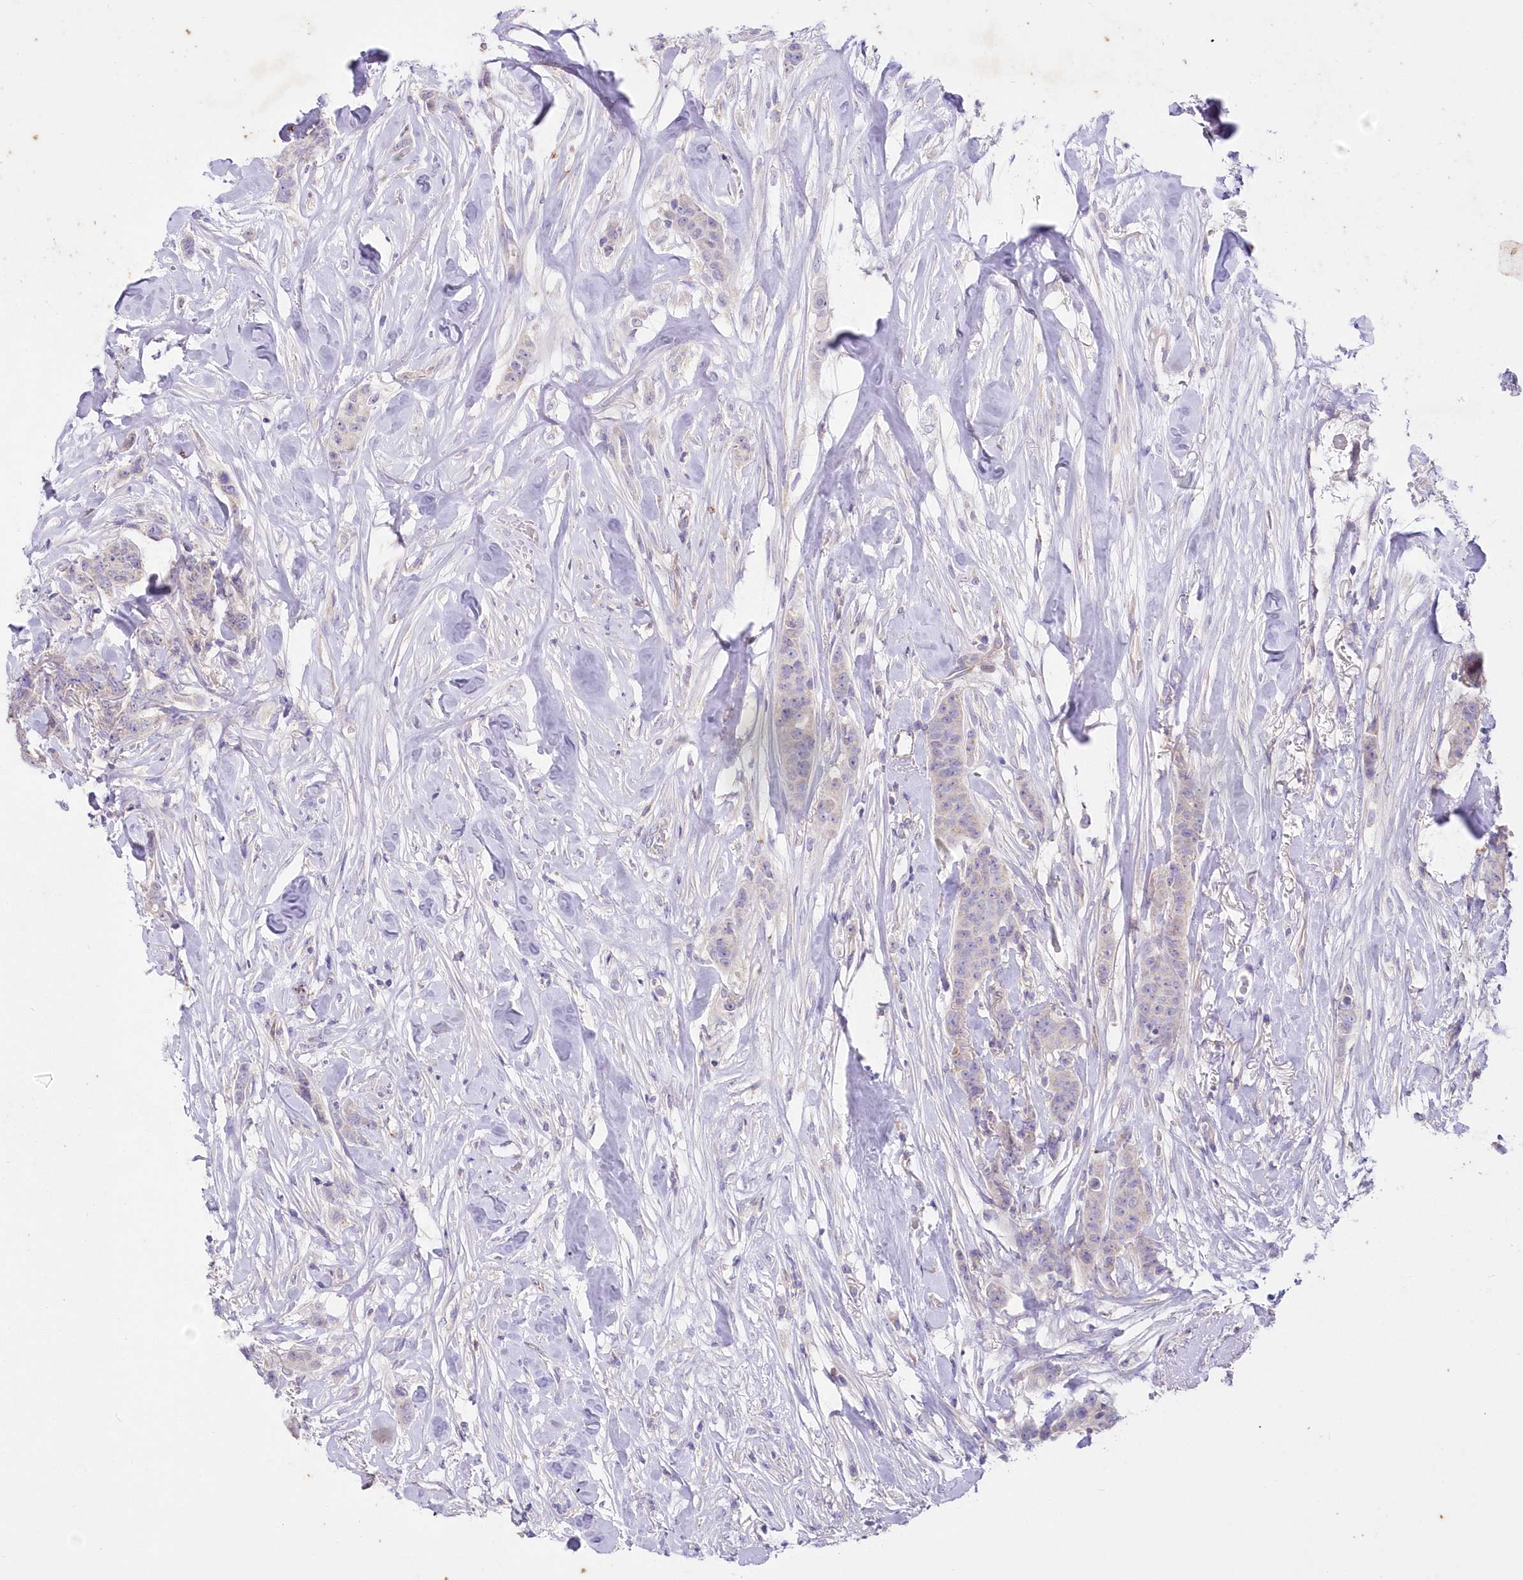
{"staining": {"intensity": "negative", "quantity": "none", "location": "none"}, "tissue": "breast cancer", "cell_type": "Tumor cells", "image_type": "cancer", "snomed": [{"axis": "morphology", "description": "Duct carcinoma"}, {"axis": "topography", "description": "Breast"}], "caption": "High magnification brightfield microscopy of breast invasive ductal carcinoma stained with DAB (brown) and counterstained with hematoxylin (blue): tumor cells show no significant staining. Nuclei are stained in blue.", "gene": "ITSN2", "patient": {"sex": "female", "age": 40}}